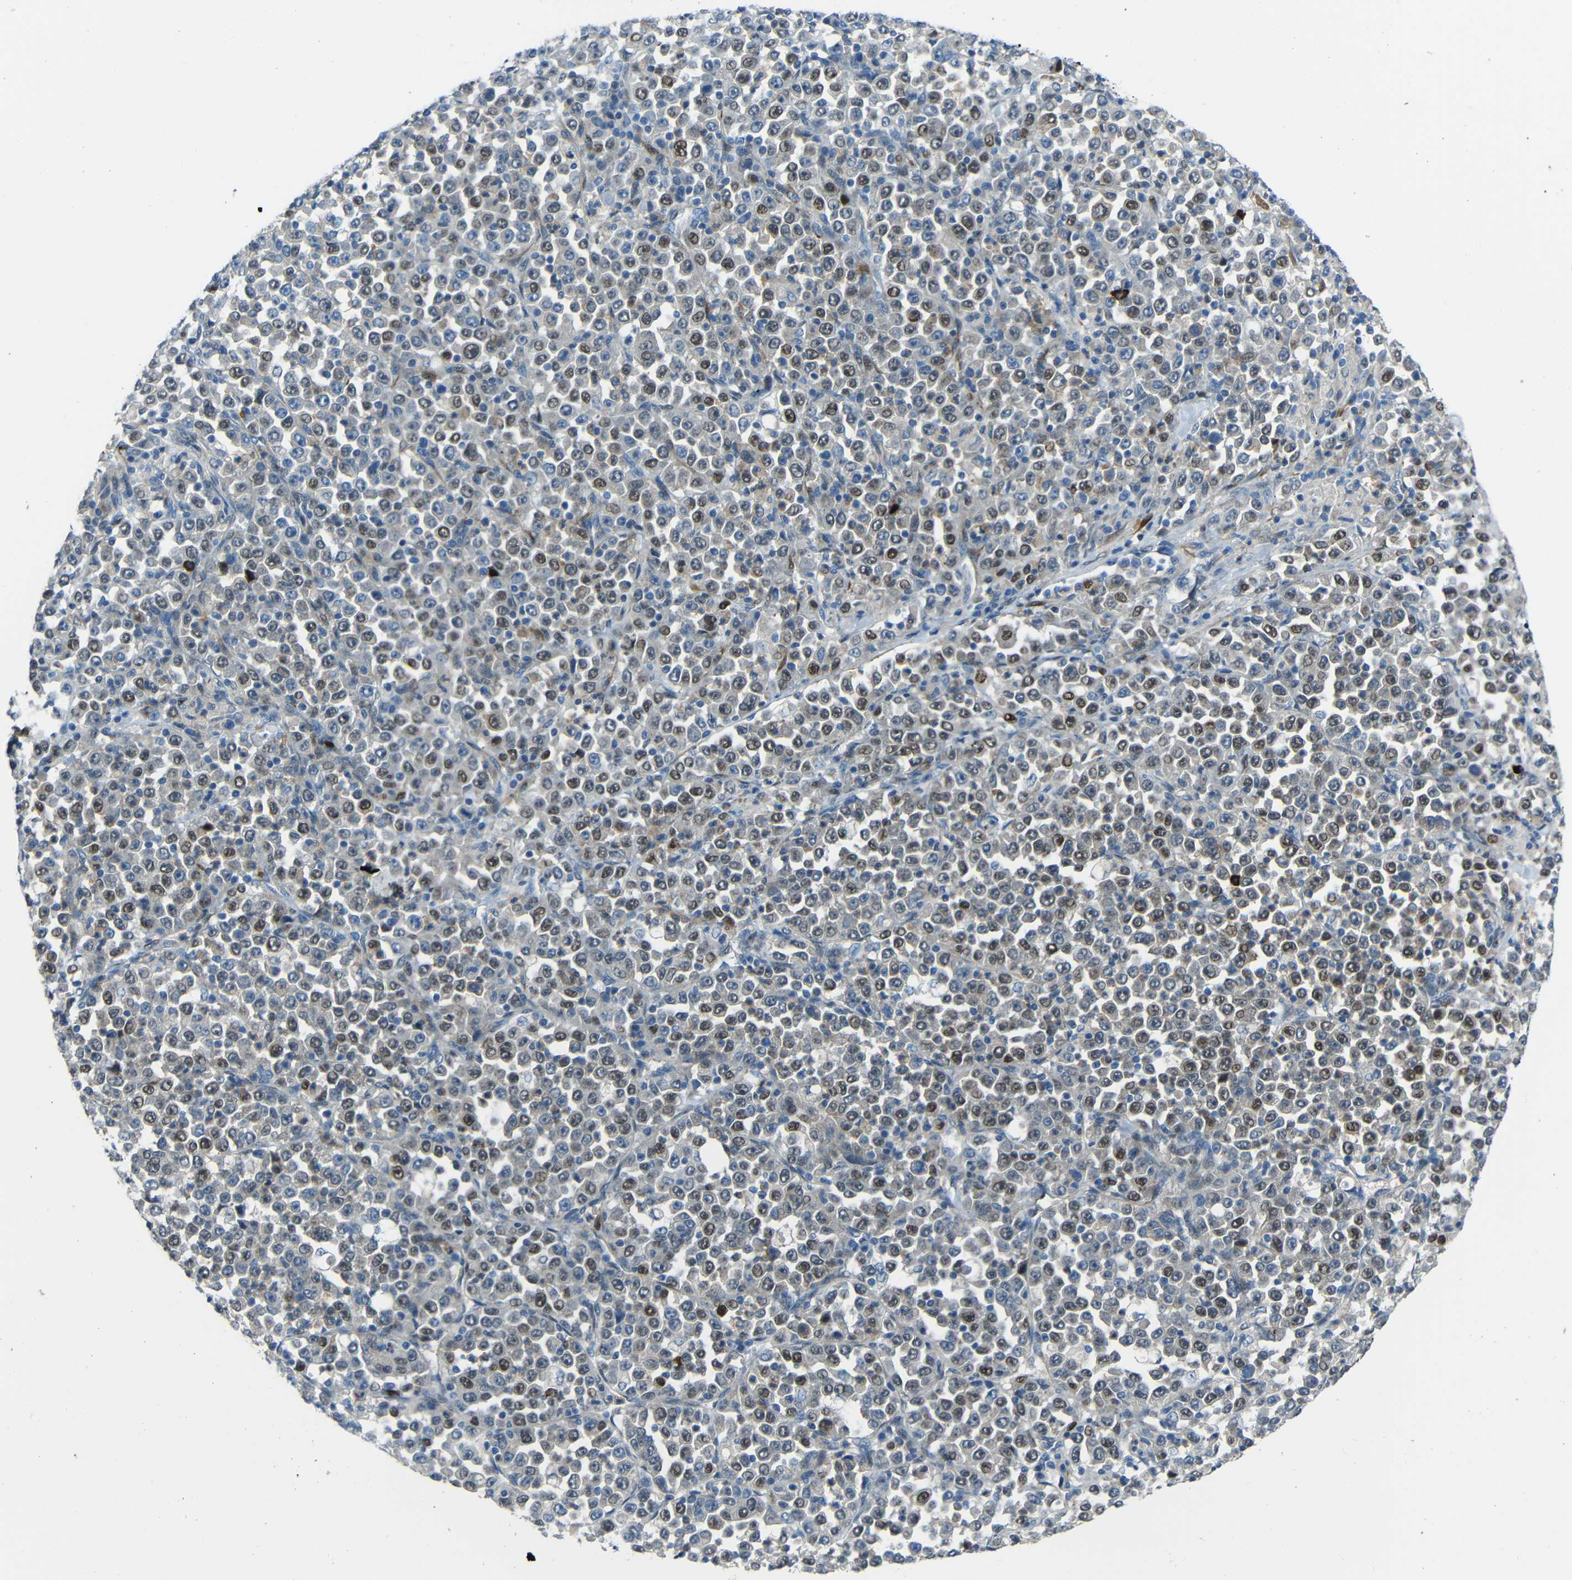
{"staining": {"intensity": "moderate", "quantity": ">75%", "location": "cytoplasmic/membranous,nuclear"}, "tissue": "stomach cancer", "cell_type": "Tumor cells", "image_type": "cancer", "snomed": [{"axis": "morphology", "description": "Normal tissue, NOS"}, {"axis": "morphology", "description": "Adenocarcinoma, NOS"}, {"axis": "topography", "description": "Stomach, upper"}, {"axis": "topography", "description": "Stomach"}], "caption": "Protein staining reveals moderate cytoplasmic/membranous and nuclear expression in approximately >75% of tumor cells in adenocarcinoma (stomach). (DAB IHC, brown staining for protein, blue staining for nuclei).", "gene": "DCLK1", "patient": {"sex": "male", "age": 59}}